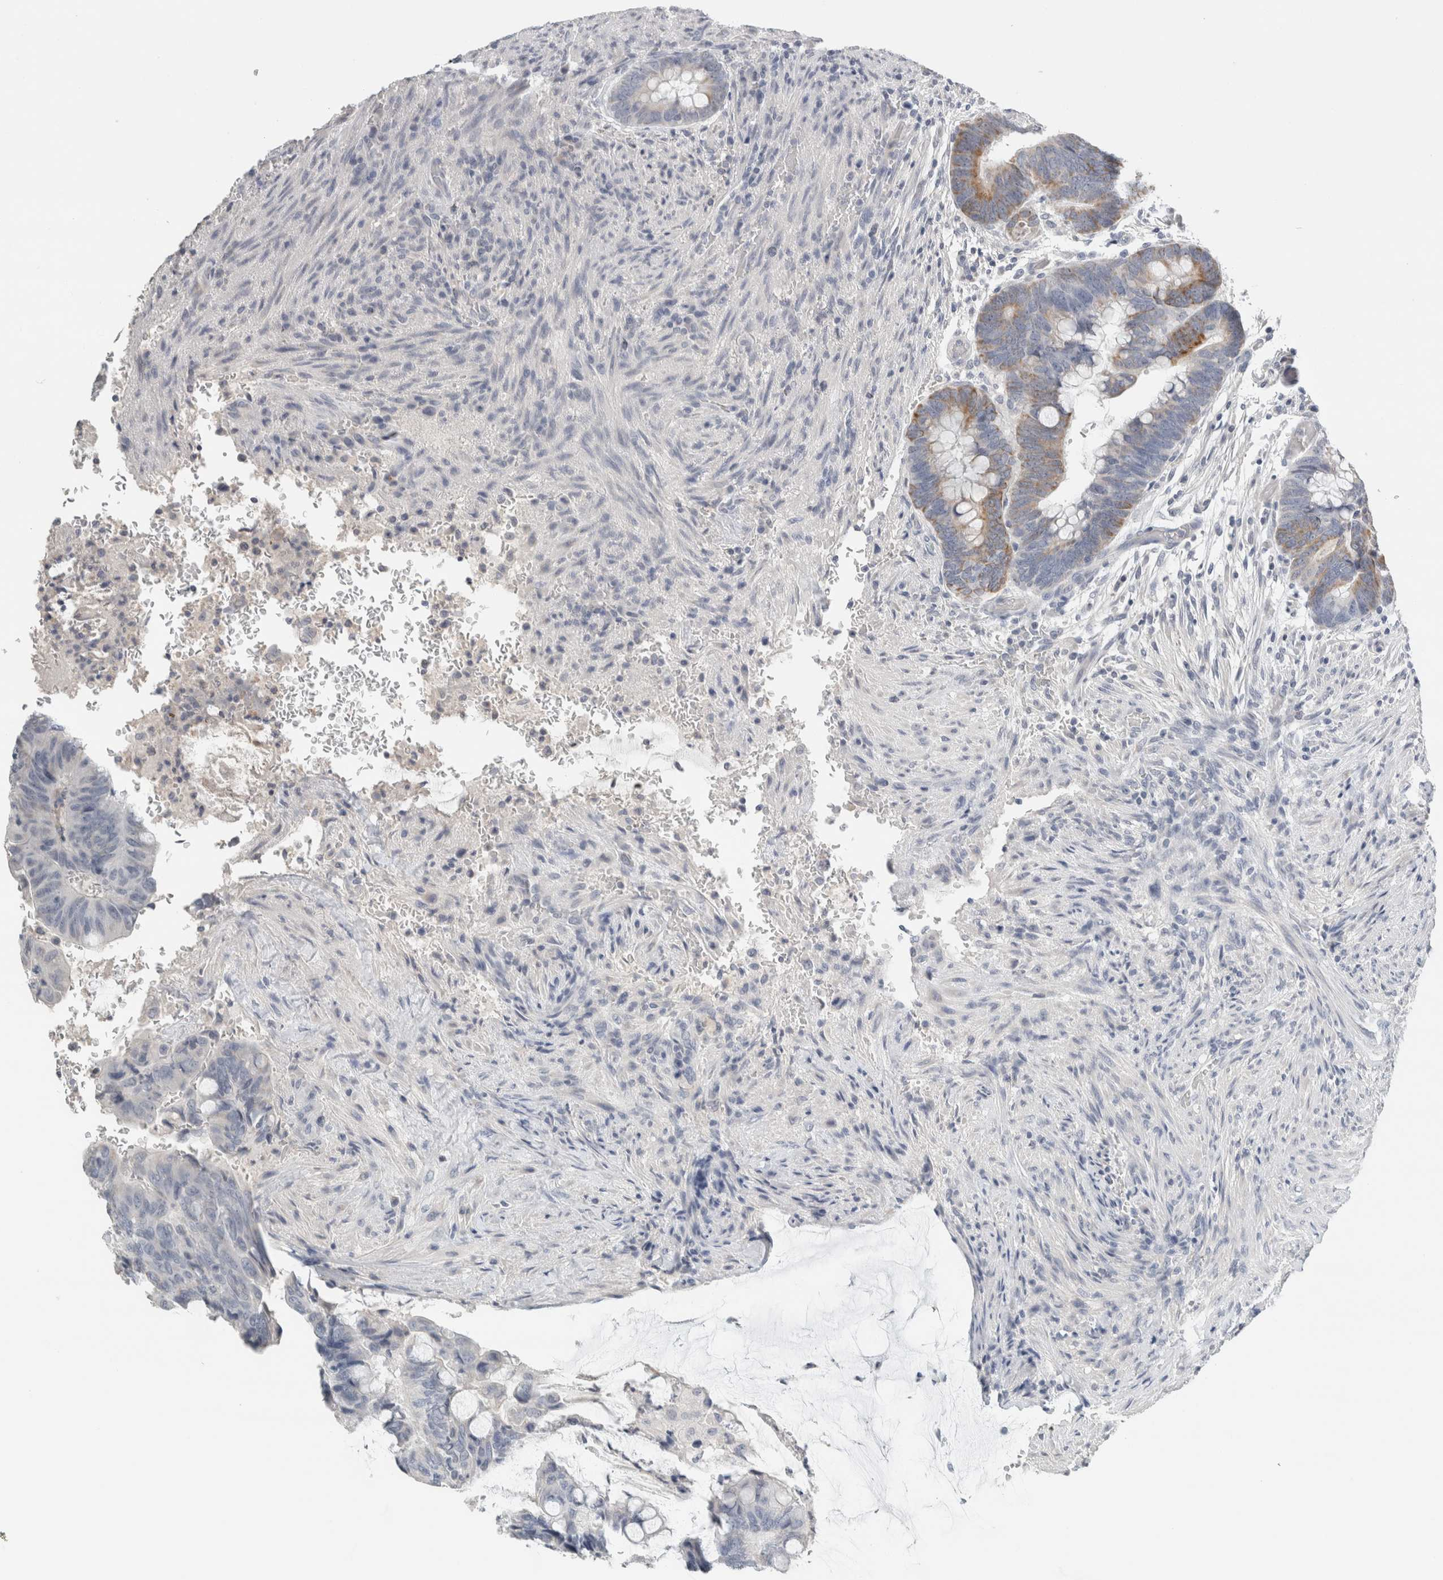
{"staining": {"intensity": "moderate", "quantity": "<25%", "location": "cytoplasmic/membranous"}, "tissue": "colorectal cancer", "cell_type": "Tumor cells", "image_type": "cancer", "snomed": [{"axis": "morphology", "description": "Normal tissue, NOS"}, {"axis": "morphology", "description": "Adenocarcinoma, NOS"}, {"axis": "topography", "description": "Rectum"}], "caption": "There is low levels of moderate cytoplasmic/membranous expression in tumor cells of colorectal adenocarcinoma, as demonstrated by immunohistochemical staining (brown color).", "gene": "CRAT", "patient": {"sex": "male", "age": 92}}